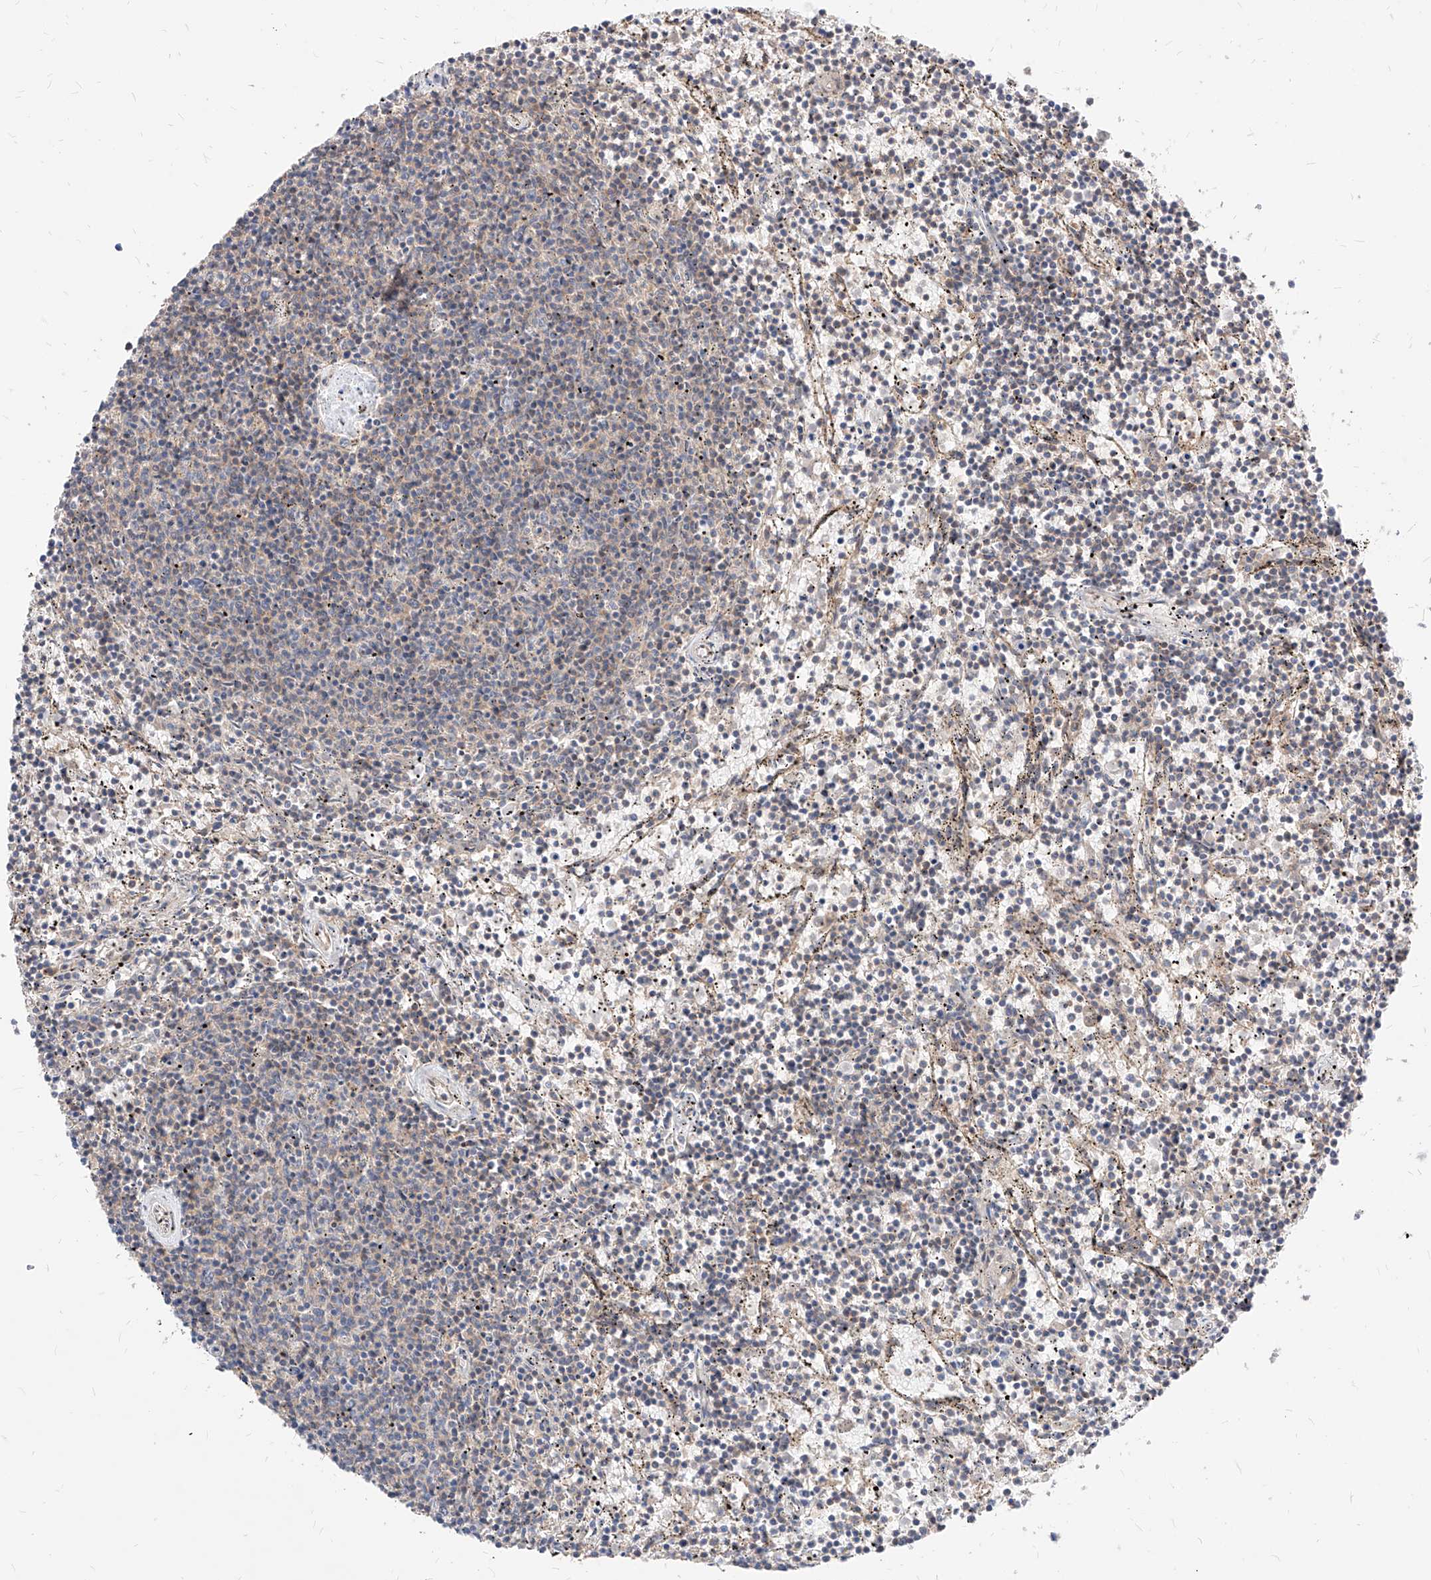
{"staining": {"intensity": "negative", "quantity": "none", "location": "none"}, "tissue": "lymphoma", "cell_type": "Tumor cells", "image_type": "cancer", "snomed": [{"axis": "morphology", "description": "Malignant lymphoma, non-Hodgkin's type, Low grade"}, {"axis": "topography", "description": "Spleen"}], "caption": "Immunohistochemistry (IHC) histopathology image of human lymphoma stained for a protein (brown), which shows no positivity in tumor cells. (Immunohistochemistry (IHC), brightfield microscopy, high magnification).", "gene": "TSNAX", "patient": {"sex": "female", "age": 50}}